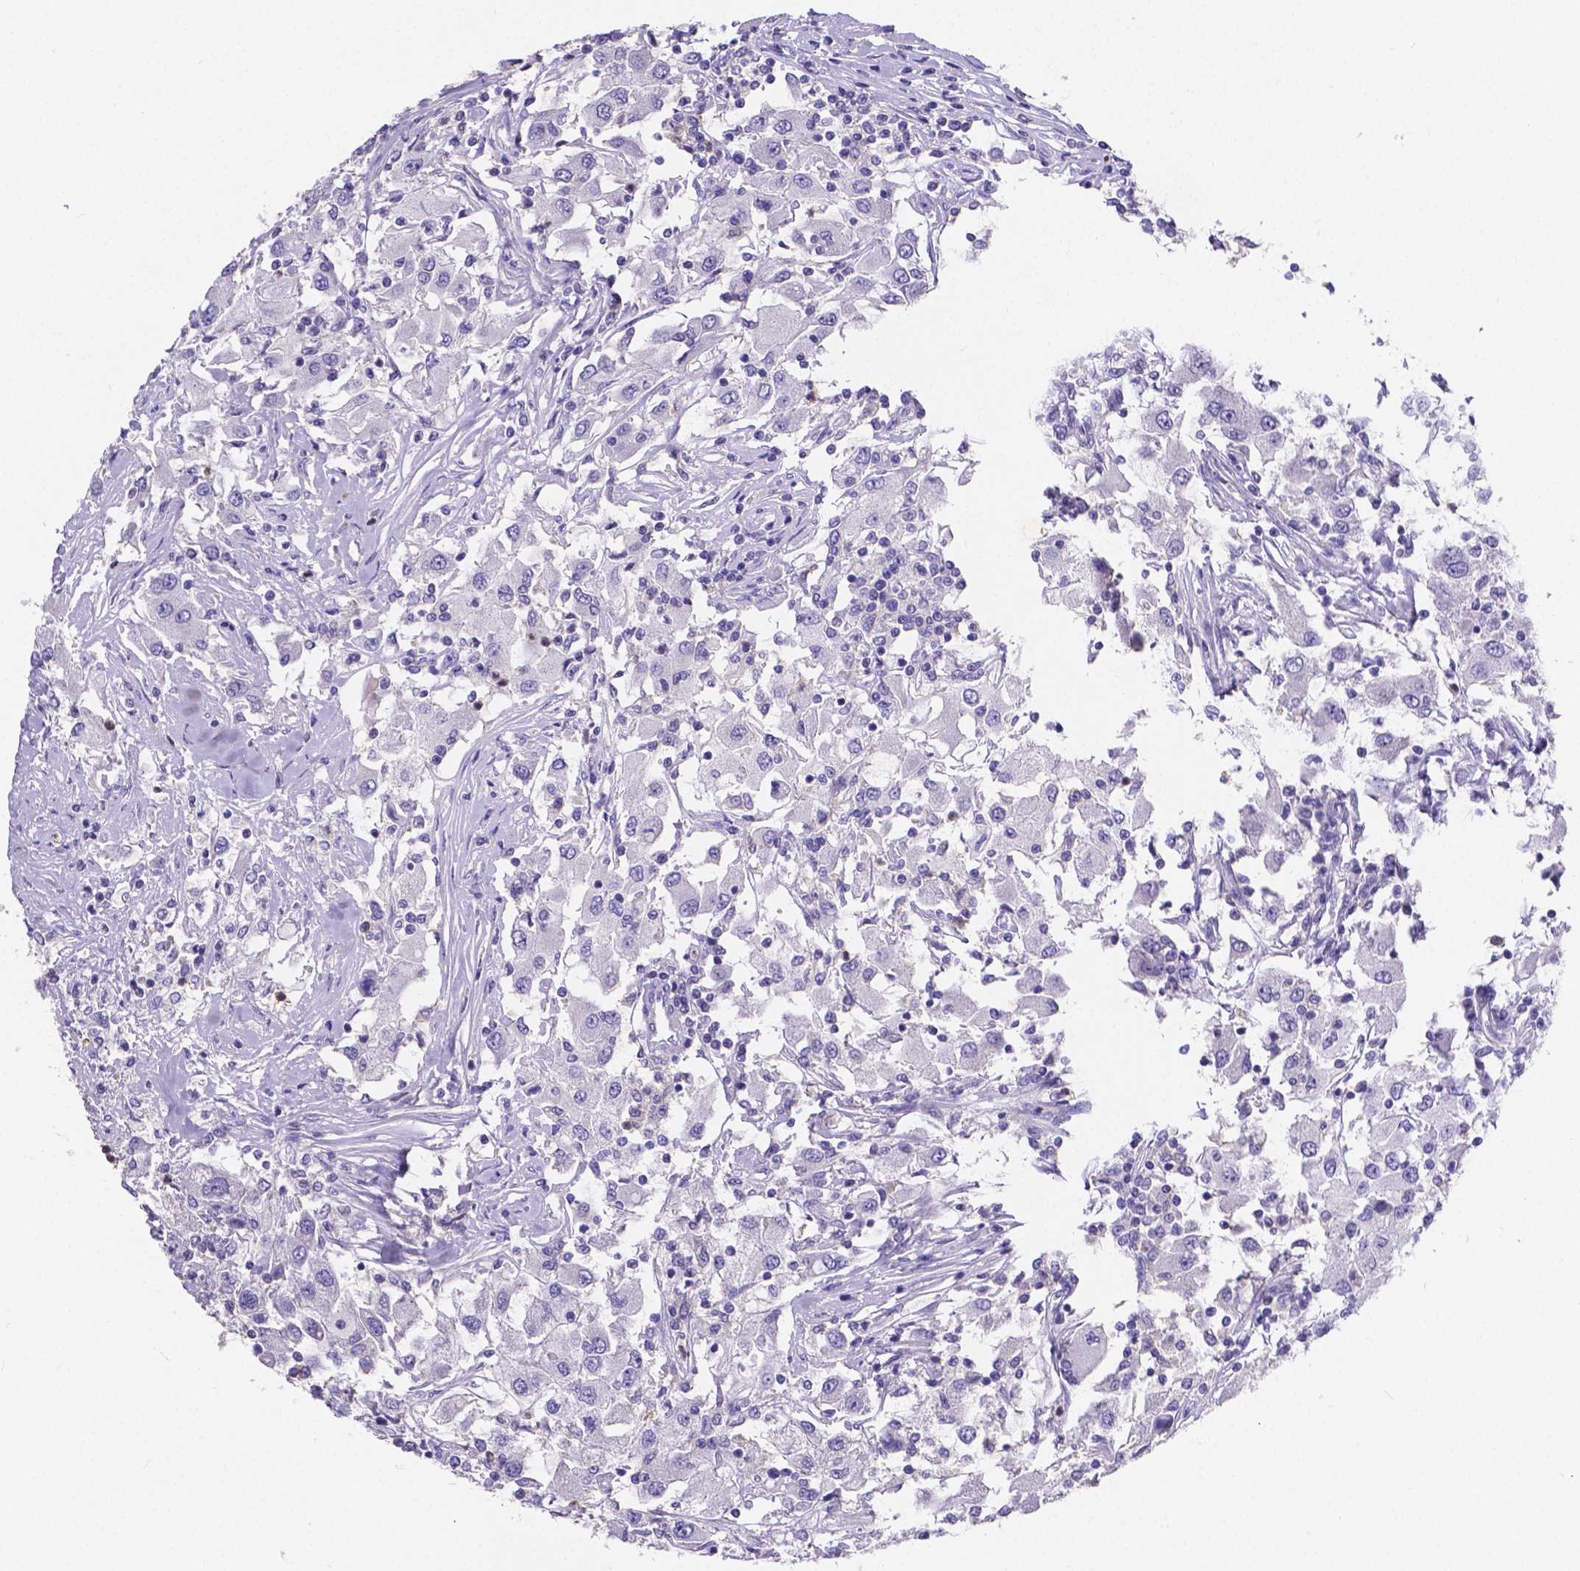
{"staining": {"intensity": "negative", "quantity": "none", "location": "none"}, "tissue": "renal cancer", "cell_type": "Tumor cells", "image_type": "cancer", "snomed": [{"axis": "morphology", "description": "Adenocarcinoma, NOS"}, {"axis": "topography", "description": "Kidney"}], "caption": "Immunohistochemistry (IHC) micrograph of human renal cancer (adenocarcinoma) stained for a protein (brown), which reveals no staining in tumor cells.", "gene": "ATP6V1D", "patient": {"sex": "female", "age": 67}}